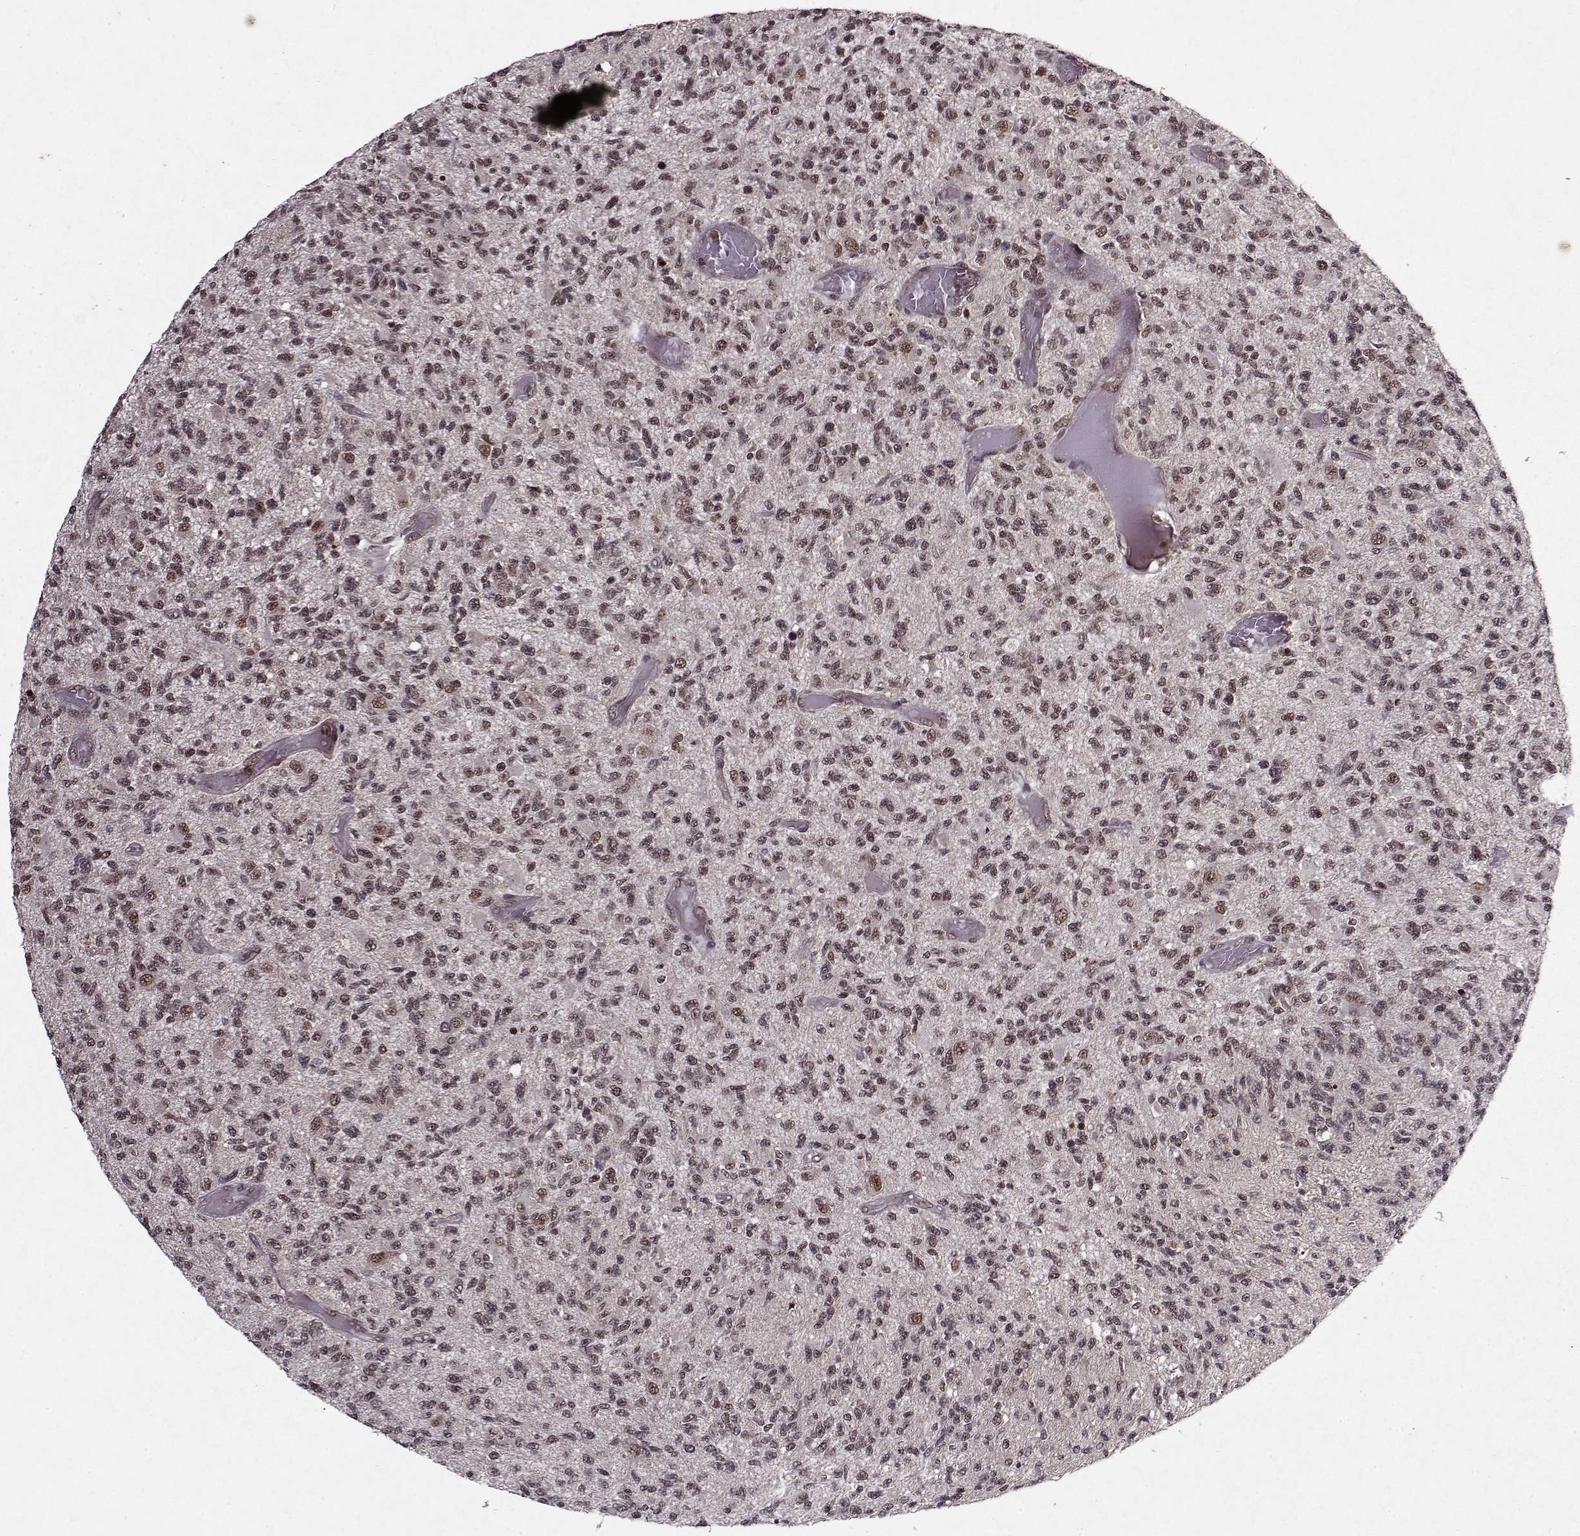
{"staining": {"intensity": "weak", "quantity": "25%-75%", "location": "nuclear"}, "tissue": "glioma", "cell_type": "Tumor cells", "image_type": "cancer", "snomed": [{"axis": "morphology", "description": "Glioma, malignant, High grade"}, {"axis": "topography", "description": "Brain"}], "caption": "Malignant high-grade glioma stained with a brown dye exhibits weak nuclear positive expression in about 25%-75% of tumor cells.", "gene": "PSMA7", "patient": {"sex": "female", "age": 63}}